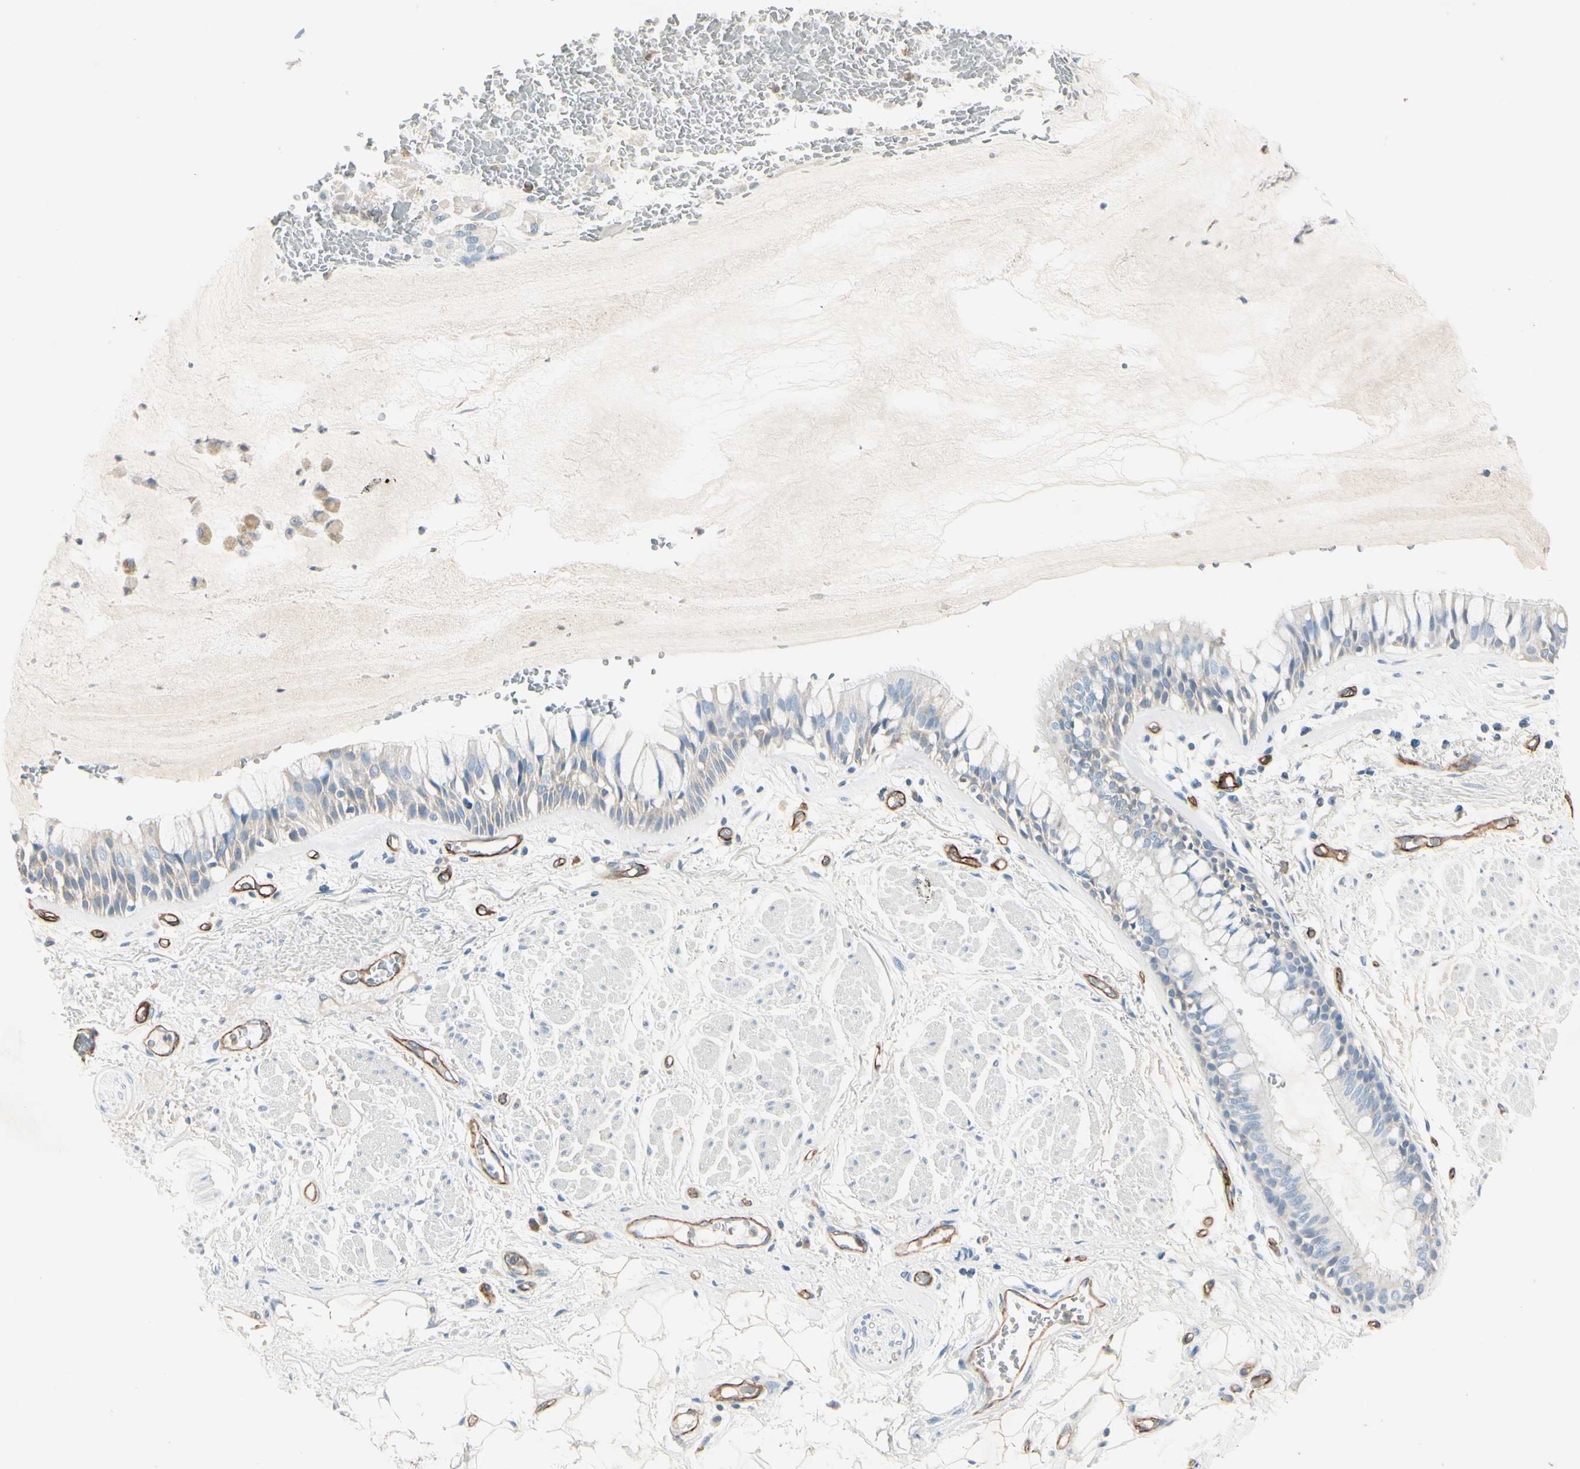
{"staining": {"intensity": "weak", "quantity": "<25%", "location": "cytoplasmic/membranous"}, "tissue": "bronchus", "cell_type": "Respiratory epithelial cells", "image_type": "normal", "snomed": [{"axis": "morphology", "description": "Normal tissue, NOS"}, {"axis": "topography", "description": "Bronchus"}], "caption": "An immunohistochemistry (IHC) histopathology image of unremarkable bronchus is shown. There is no staining in respiratory epithelial cells of bronchus. (DAB immunohistochemistry (IHC) with hematoxylin counter stain).", "gene": "CD93", "patient": {"sex": "male", "age": 66}}